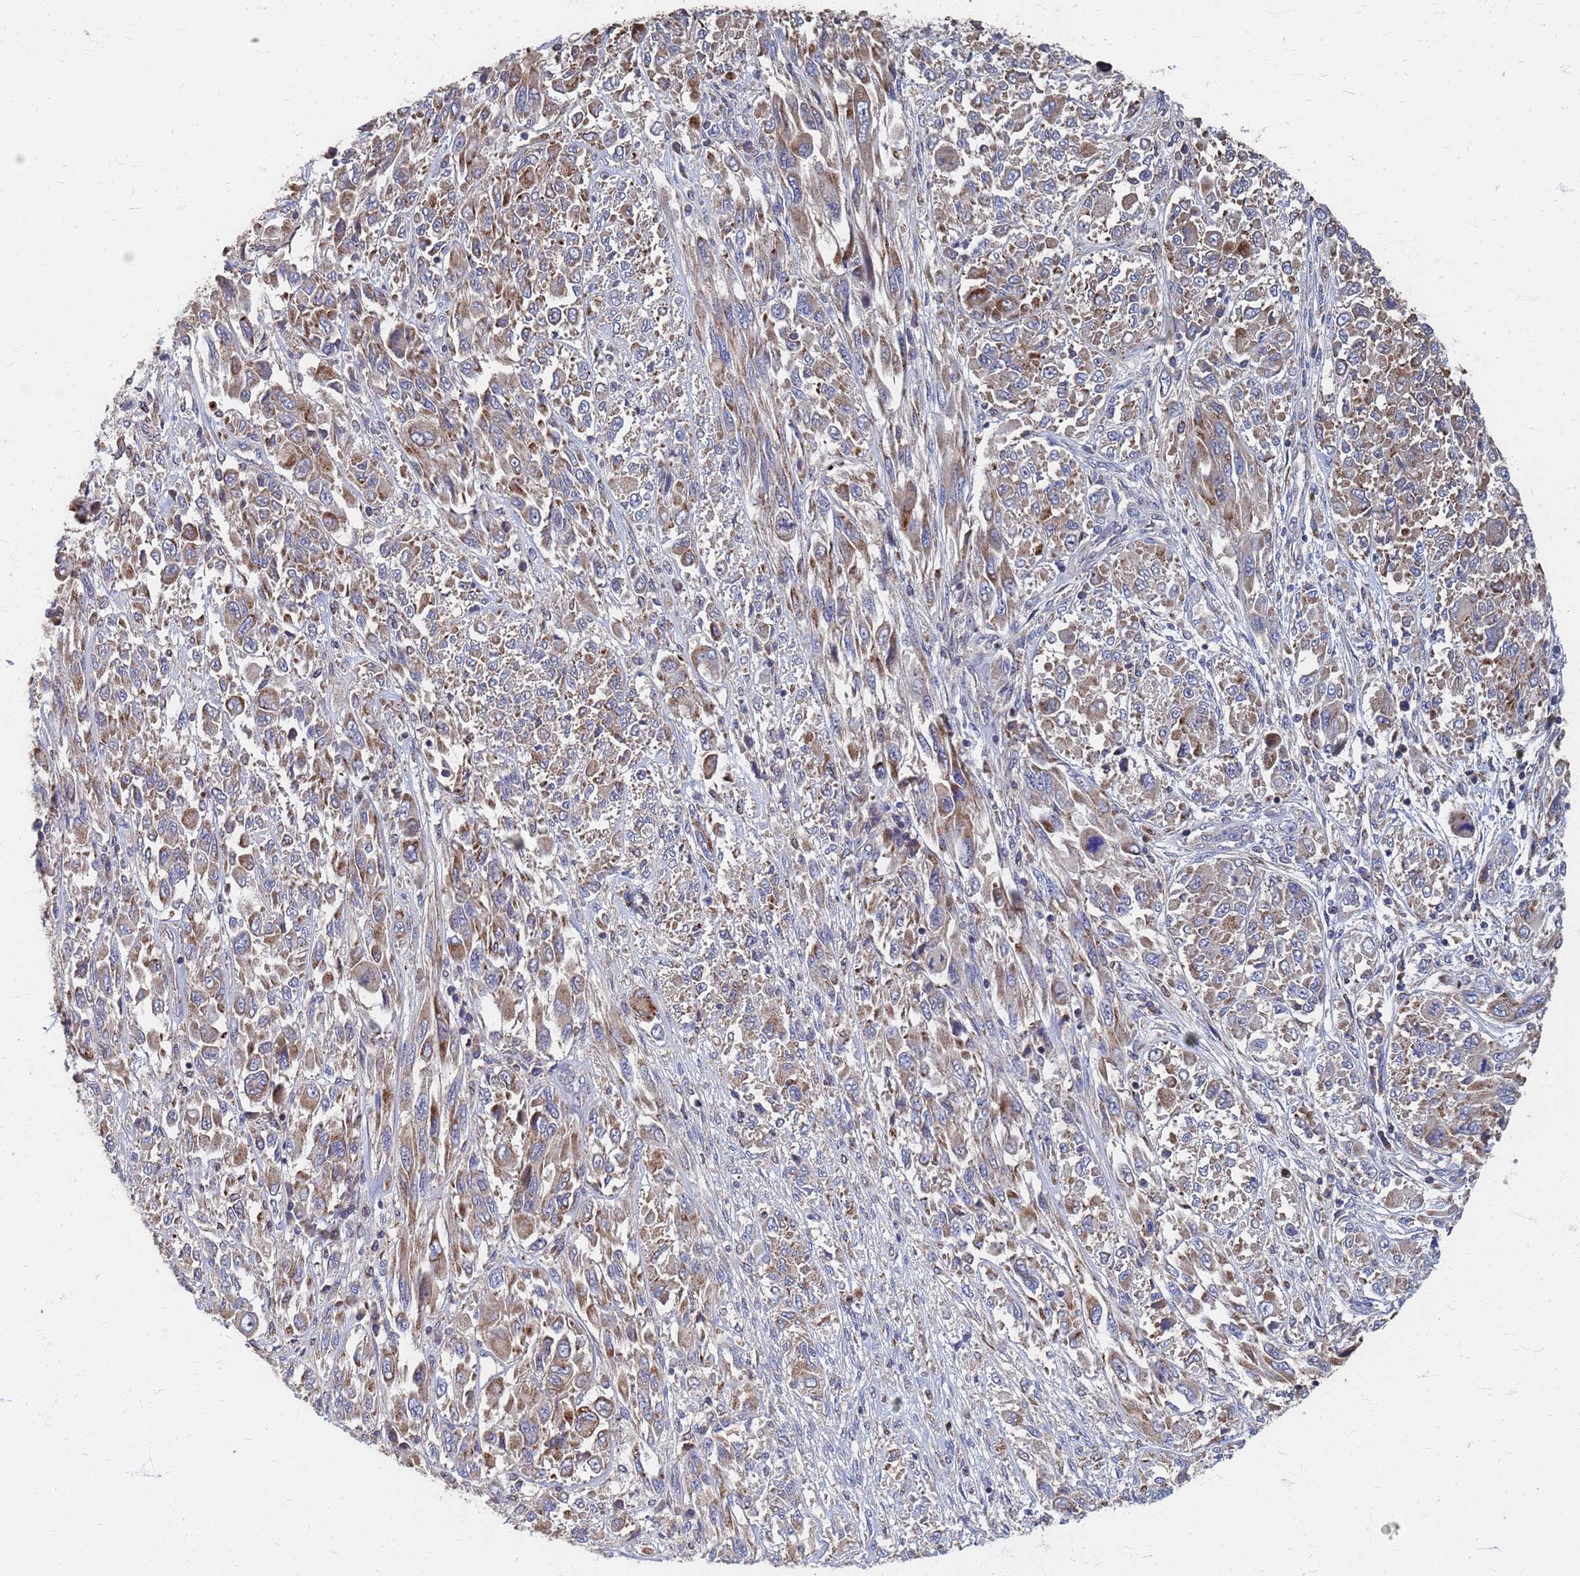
{"staining": {"intensity": "weak", "quantity": ">75%", "location": "cytoplasmic/membranous"}, "tissue": "melanoma", "cell_type": "Tumor cells", "image_type": "cancer", "snomed": [{"axis": "morphology", "description": "Malignant melanoma, NOS"}, {"axis": "topography", "description": "Skin"}], "caption": "A brown stain shows weak cytoplasmic/membranous positivity of a protein in human malignant melanoma tumor cells.", "gene": "ATPAF1", "patient": {"sex": "female", "age": 91}}